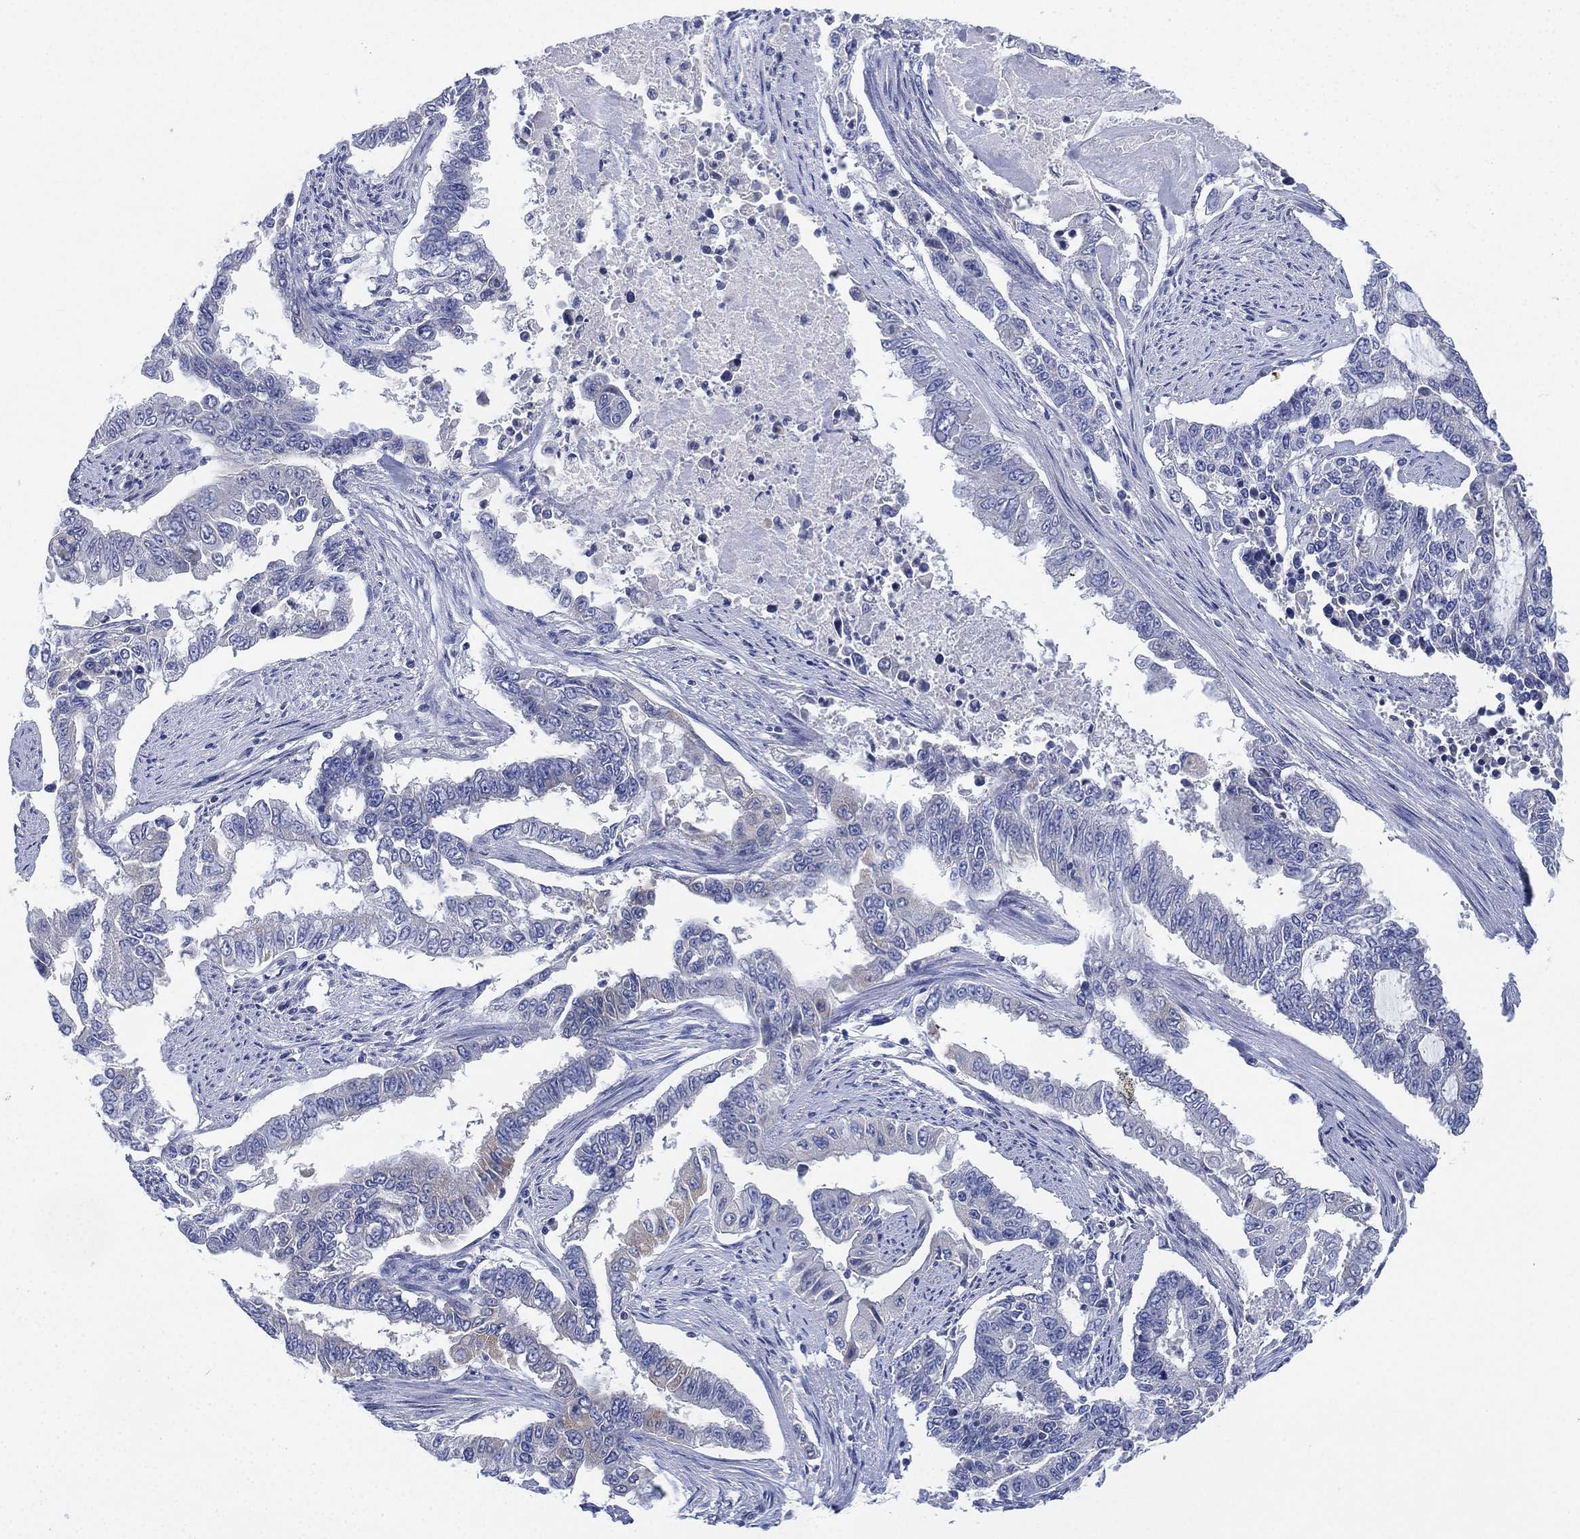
{"staining": {"intensity": "negative", "quantity": "none", "location": "none"}, "tissue": "endometrial cancer", "cell_type": "Tumor cells", "image_type": "cancer", "snomed": [{"axis": "morphology", "description": "Adenocarcinoma, NOS"}, {"axis": "topography", "description": "Uterus"}], "caption": "The photomicrograph exhibits no significant staining in tumor cells of adenocarcinoma (endometrial).", "gene": "ADAD2", "patient": {"sex": "female", "age": 59}}